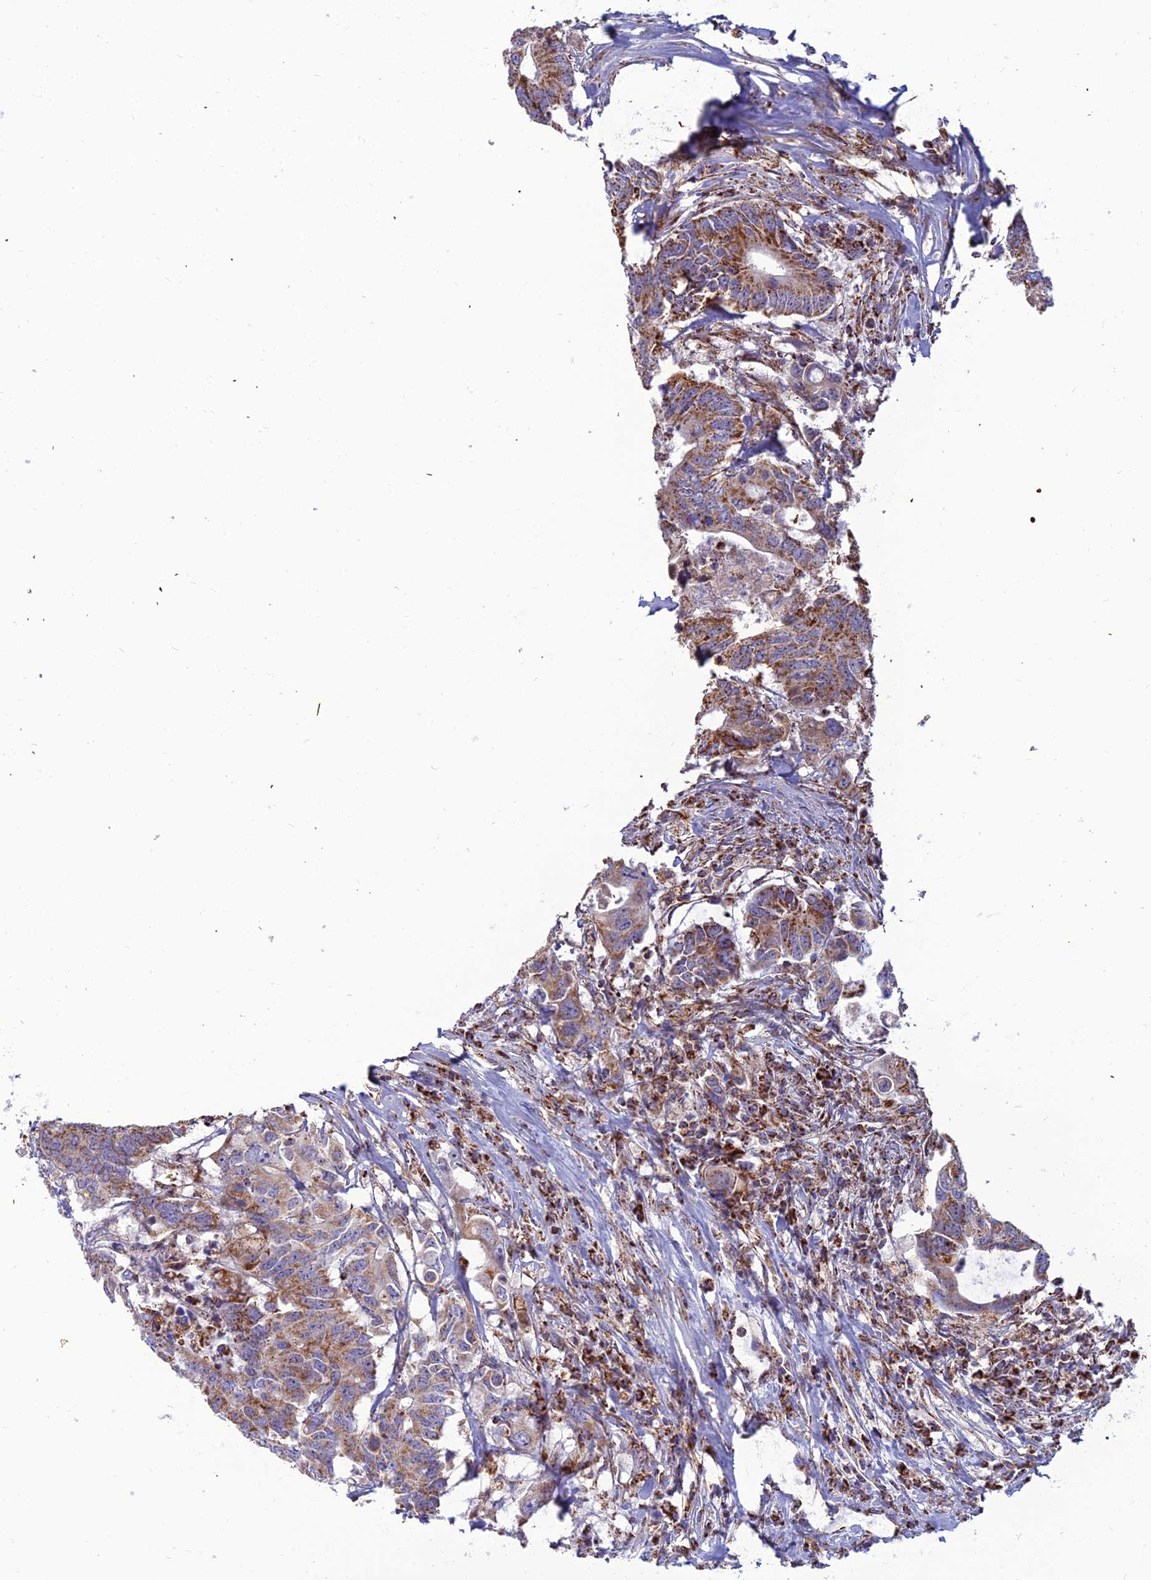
{"staining": {"intensity": "strong", "quantity": ">75%", "location": "cytoplasmic/membranous"}, "tissue": "colorectal cancer", "cell_type": "Tumor cells", "image_type": "cancer", "snomed": [{"axis": "morphology", "description": "Adenocarcinoma, NOS"}, {"axis": "topography", "description": "Colon"}], "caption": "Tumor cells reveal high levels of strong cytoplasmic/membranous positivity in approximately >75% of cells in adenocarcinoma (colorectal).", "gene": "SLC35F4", "patient": {"sex": "male", "age": 71}}